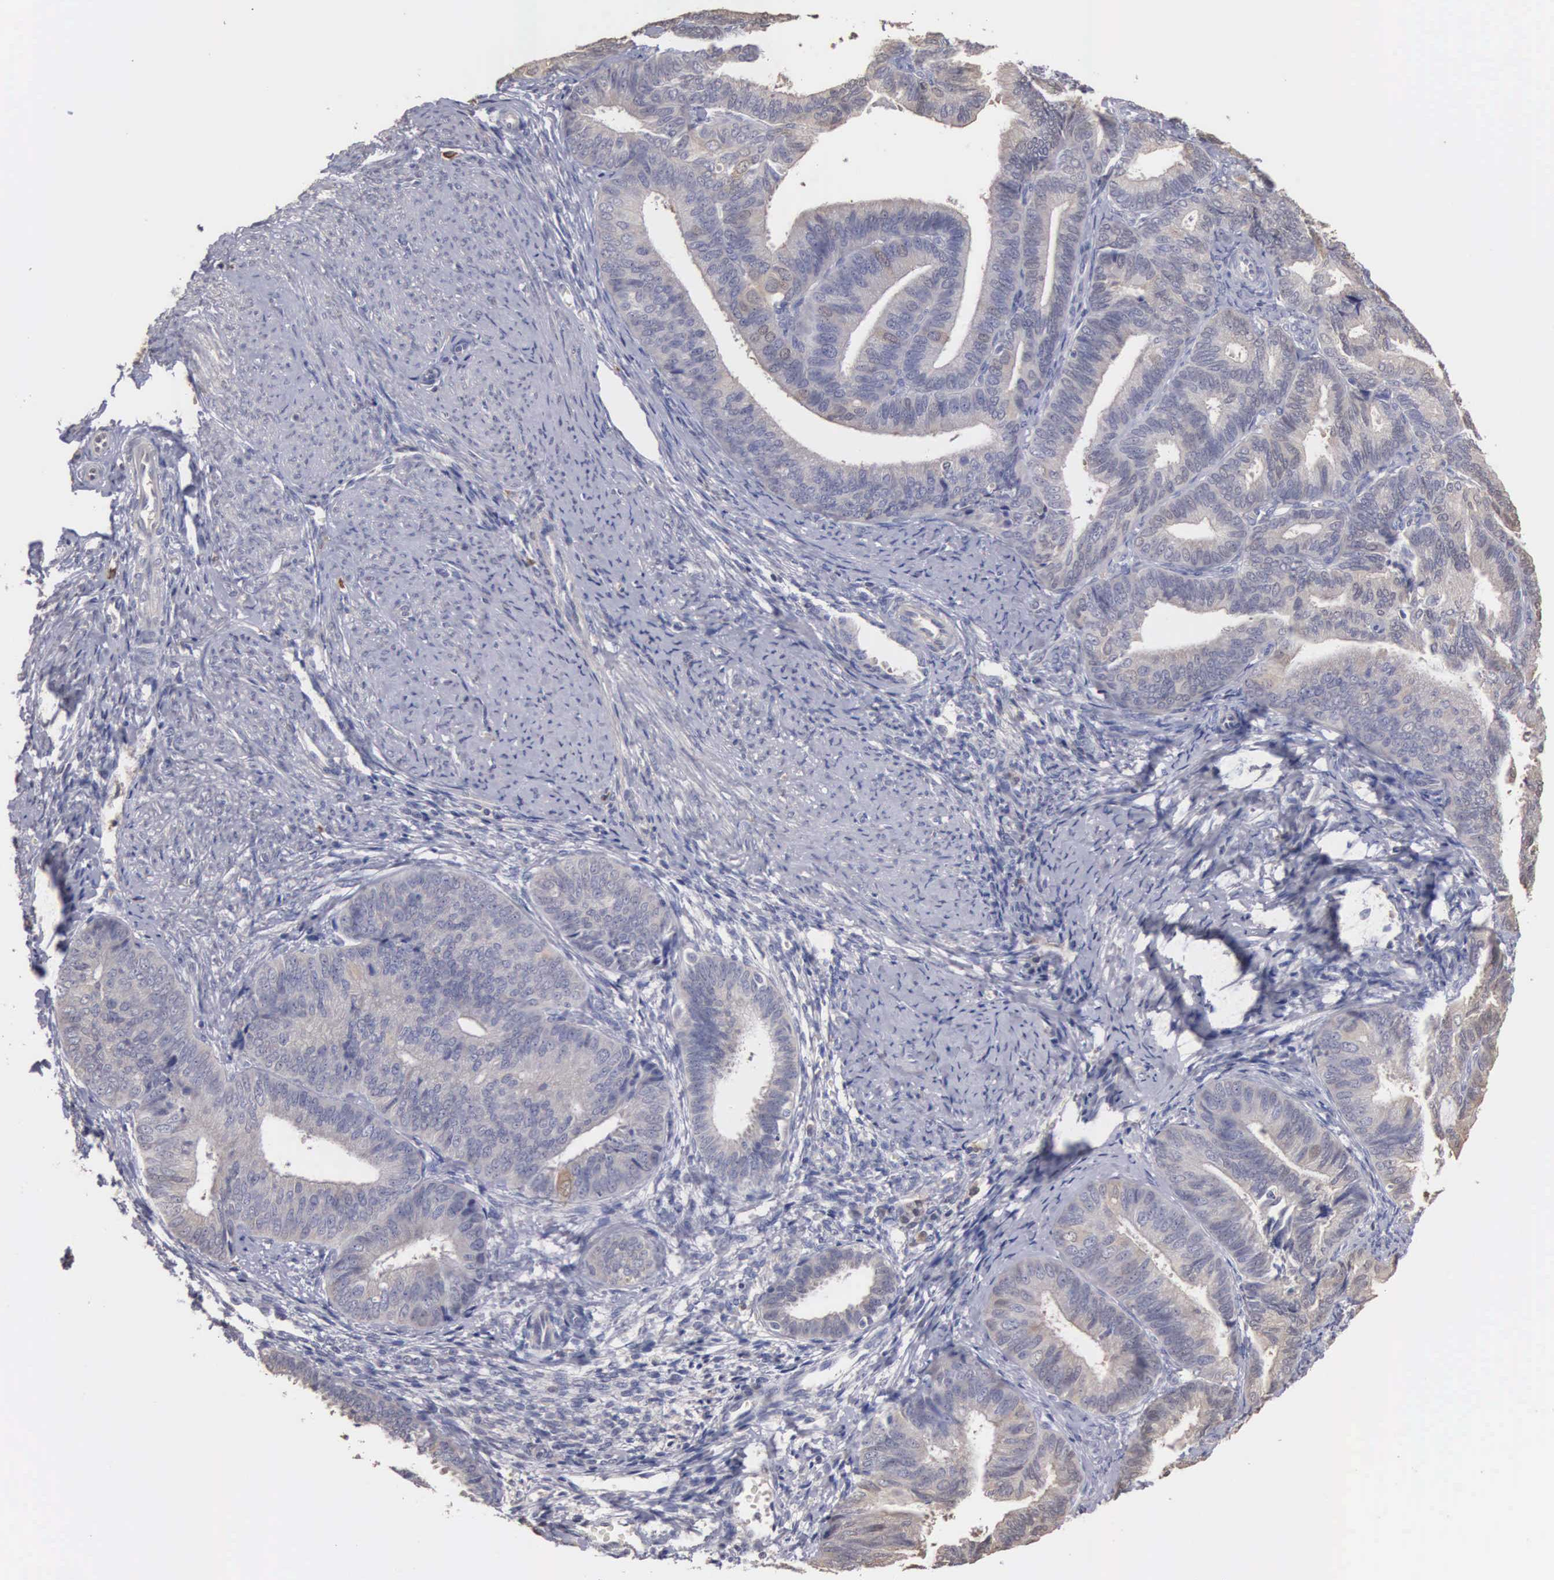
{"staining": {"intensity": "weak", "quantity": ">75%", "location": "cytoplasmic/membranous"}, "tissue": "endometrial cancer", "cell_type": "Tumor cells", "image_type": "cancer", "snomed": [{"axis": "morphology", "description": "Adenocarcinoma, NOS"}, {"axis": "topography", "description": "Endometrium"}], "caption": "This photomicrograph demonstrates immunohistochemistry (IHC) staining of human endometrial cancer (adenocarcinoma), with low weak cytoplasmic/membranous staining in about >75% of tumor cells.", "gene": "ENO3", "patient": {"sex": "female", "age": 63}}